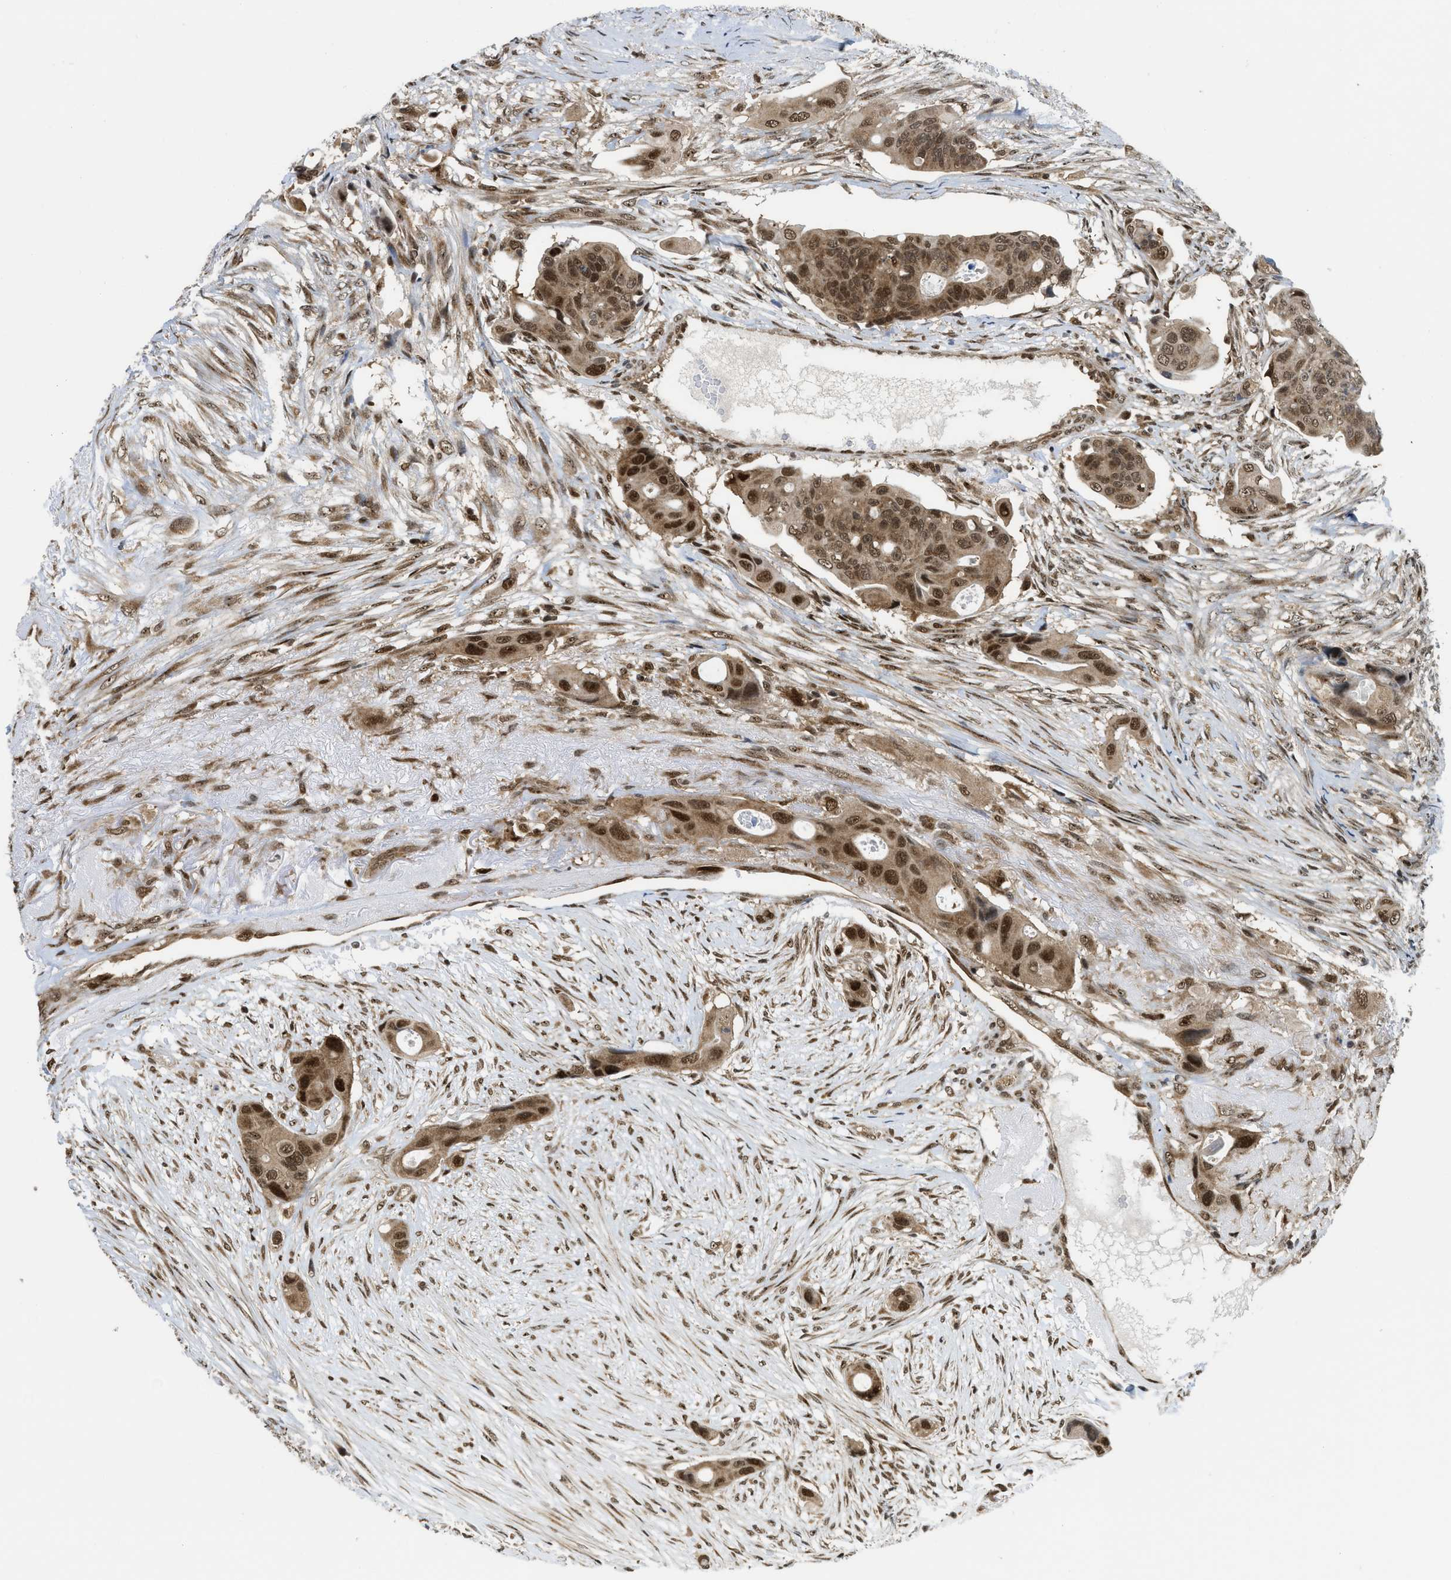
{"staining": {"intensity": "moderate", "quantity": ">75%", "location": "cytoplasmic/membranous,nuclear"}, "tissue": "colorectal cancer", "cell_type": "Tumor cells", "image_type": "cancer", "snomed": [{"axis": "morphology", "description": "Adenocarcinoma, NOS"}, {"axis": "topography", "description": "Colon"}], "caption": "About >75% of tumor cells in colorectal adenocarcinoma show moderate cytoplasmic/membranous and nuclear protein expression as visualized by brown immunohistochemical staining.", "gene": "TACC1", "patient": {"sex": "female", "age": 57}}